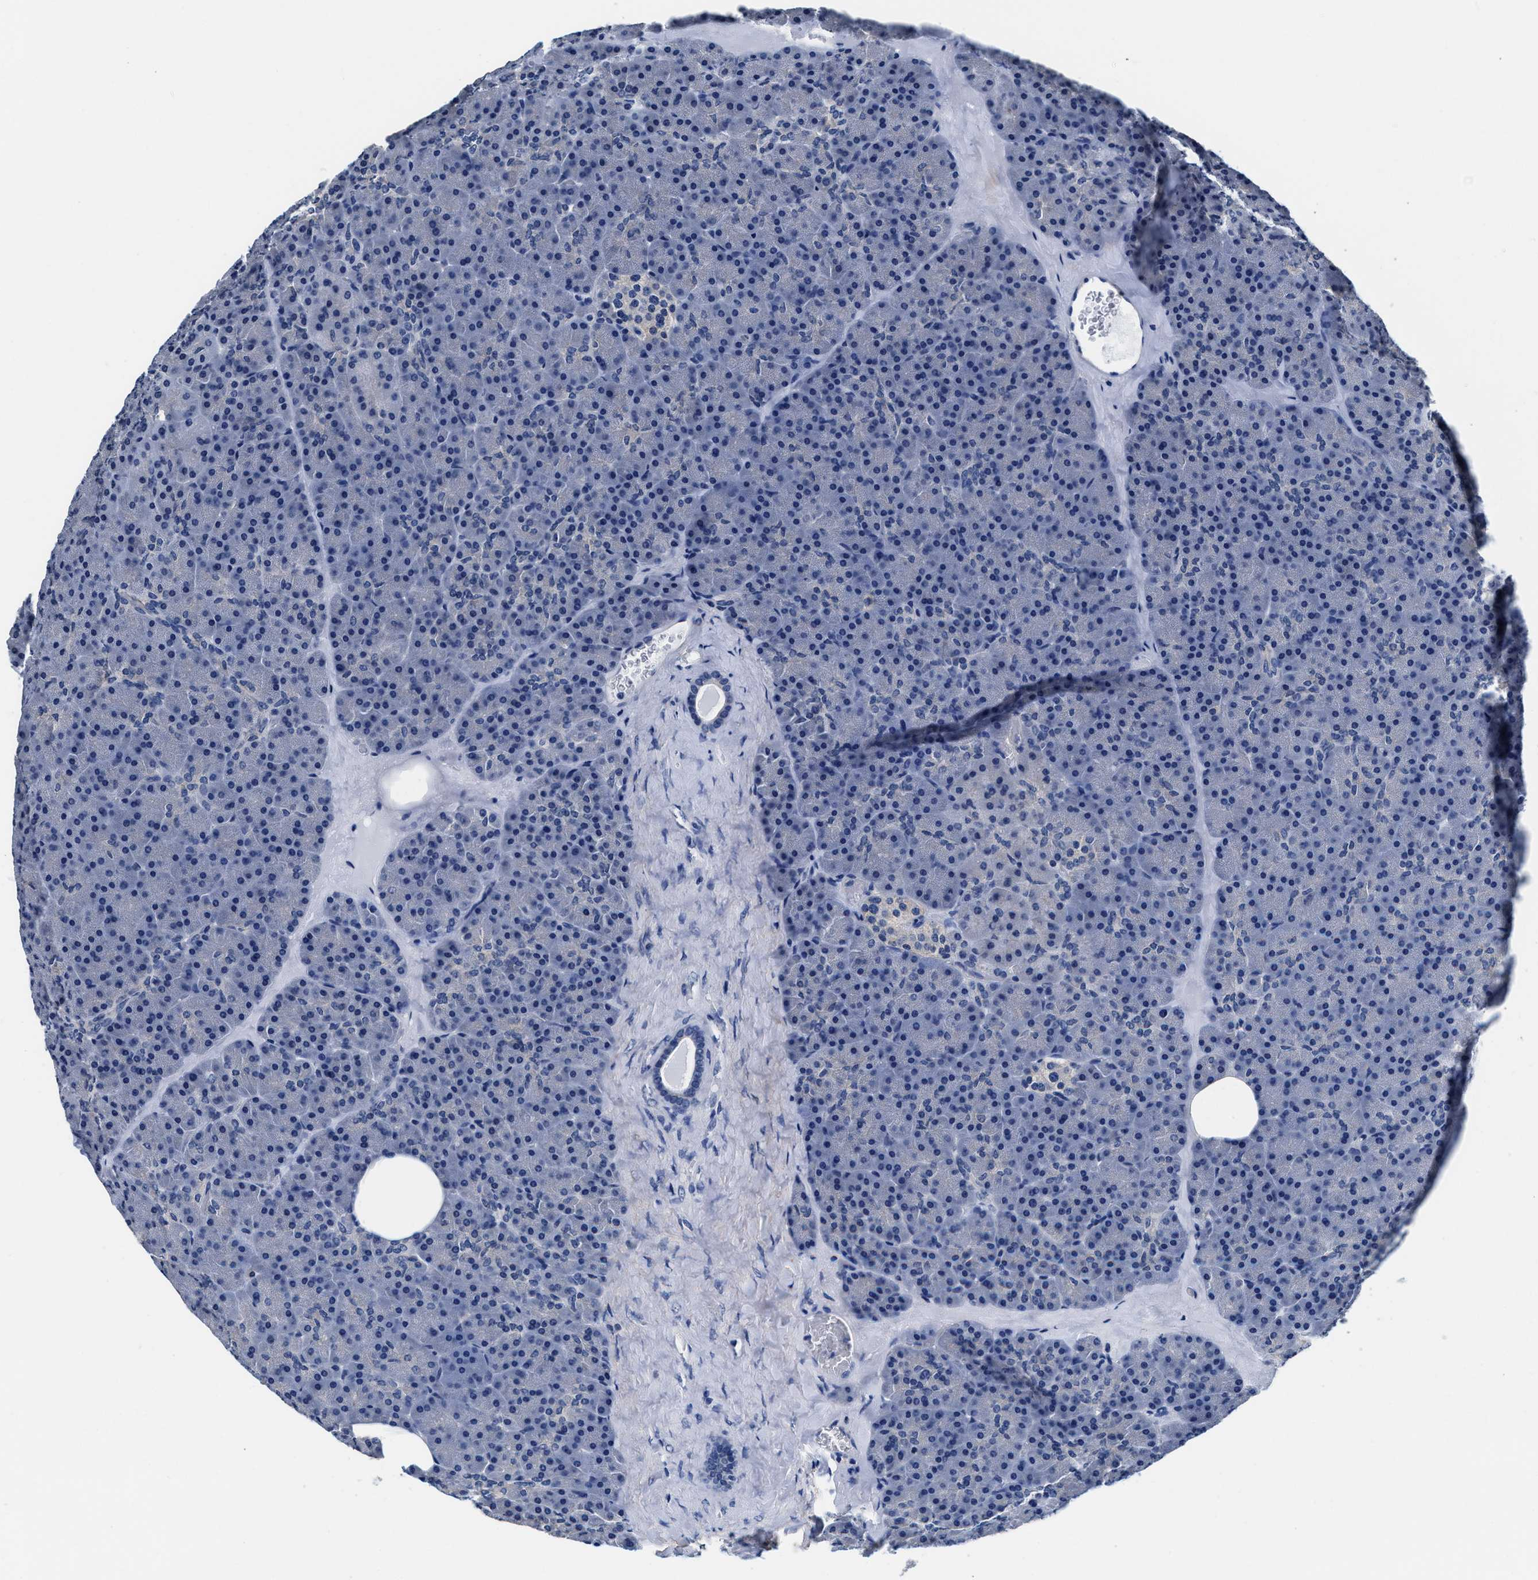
{"staining": {"intensity": "negative", "quantity": "none", "location": "none"}, "tissue": "pancreas", "cell_type": "Exocrine glandular cells", "image_type": "normal", "snomed": [{"axis": "morphology", "description": "Normal tissue, NOS"}, {"axis": "morphology", "description": "Carcinoid, malignant, NOS"}, {"axis": "topography", "description": "Pancreas"}], "caption": "There is no significant staining in exocrine glandular cells of pancreas. (IHC, brightfield microscopy, high magnification).", "gene": "MYH3", "patient": {"sex": "female", "age": 35}}